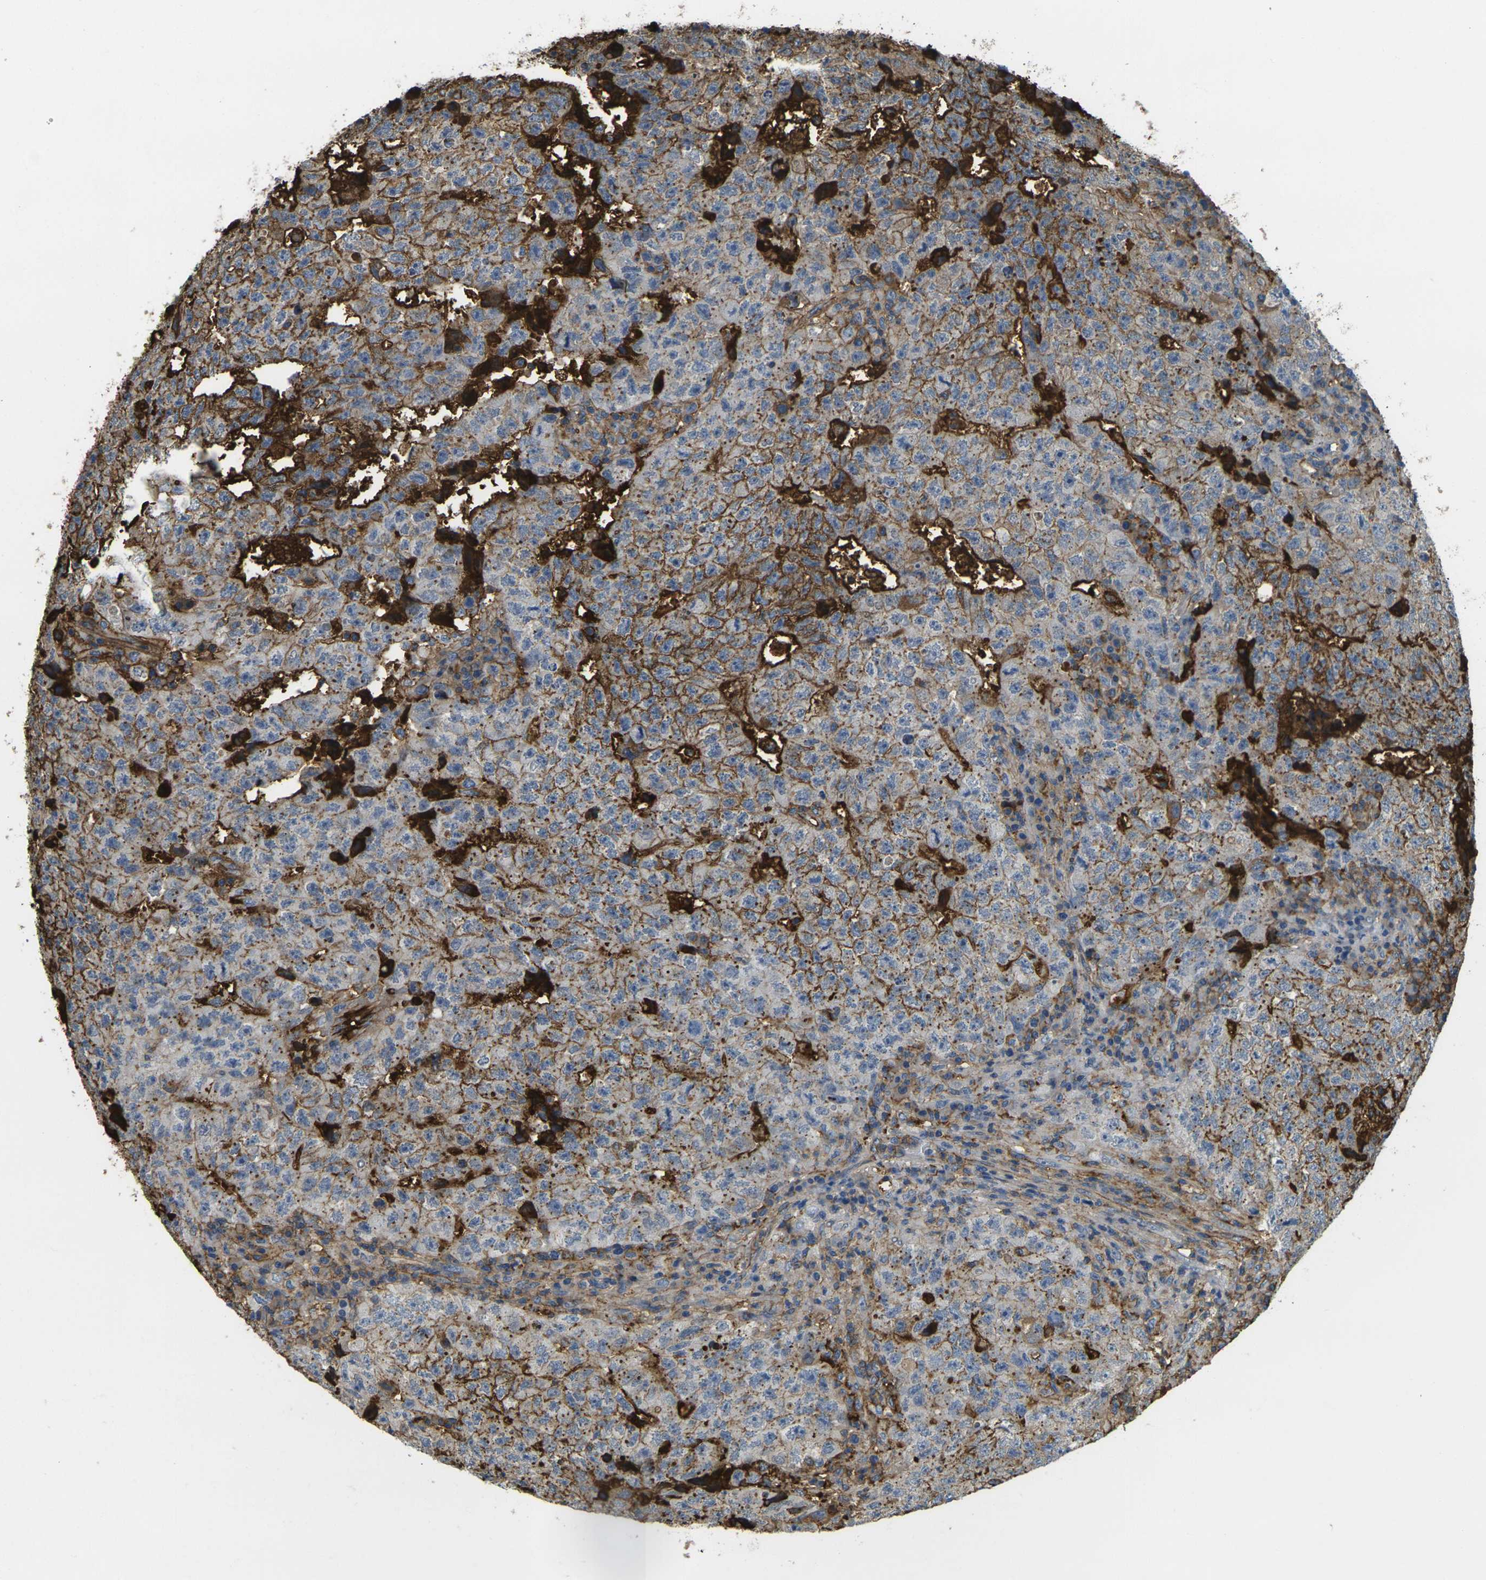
{"staining": {"intensity": "moderate", "quantity": "25%-75%", "location": "cytoplasmic/membranous"}, "tissue": "testis cancer", "cell_type": "Tumor cells", "image_type": "cancer", "snomed": [{"axis": "morphology", "description": "Necrosis, NOS"}, {"axis": "morphology", "description": "Carcinoma, Embryonal, NOS"}, {"axis": "topography", "description": "Testis"}], "caption": "Immunohistochemical staining of human testis embryonal carcinoma reveals medium levels of moderate cytoplasmic/membranous expression in approximately 25%-75% of tumor cells.", "gene": "PLCD1", "patient": {"sex": "male", "age": 19}}